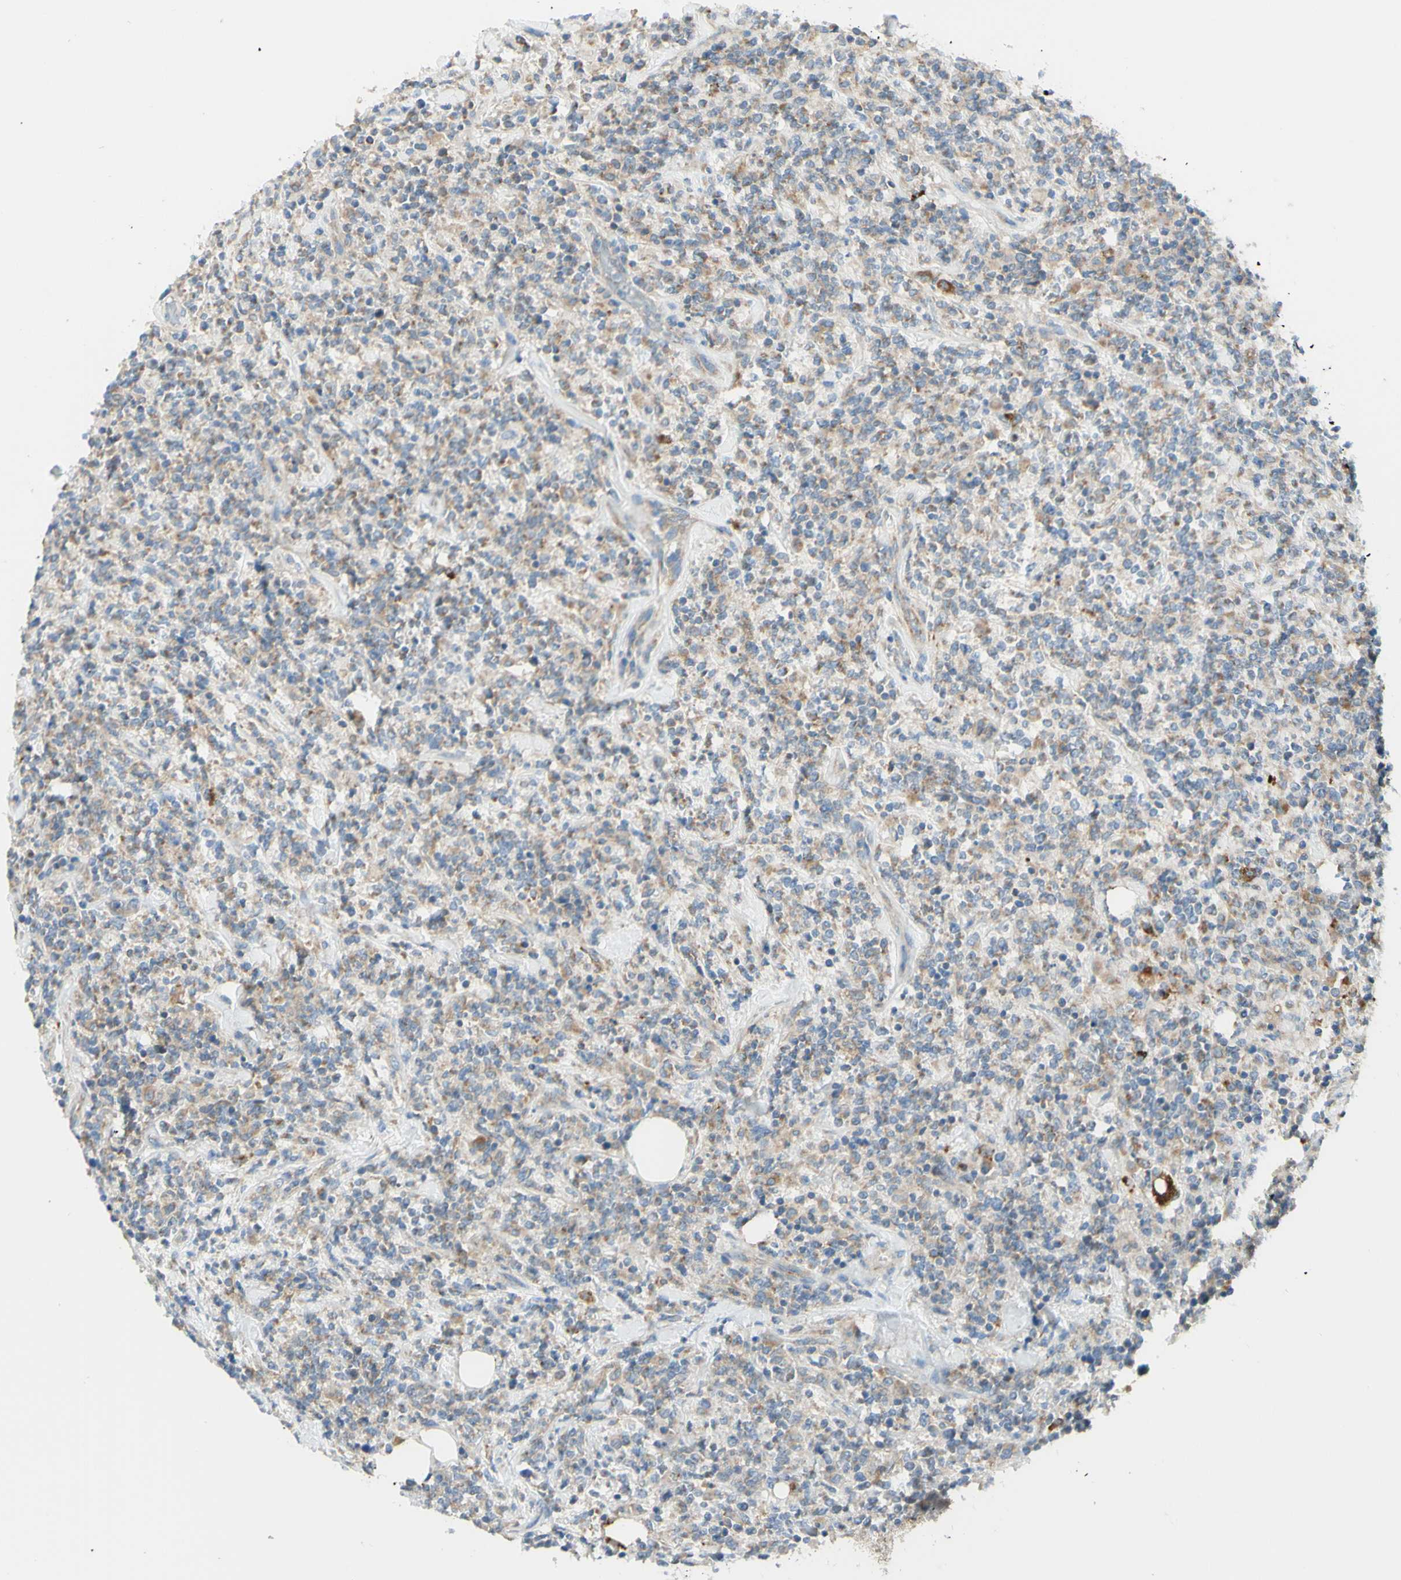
{"staining": {"intensity": "weak", "quantity": ">75%", "location": "cytoplasmic/membranous"}, "tissue": "lymphoma", "cell_type": "Tumor cells", "image_type": "cancer", "snomed": [{"axis": "morphology", "description": "Malignant lymphoma, non-Hodgkin's type, High grade"}, {"axis": "topography", "description": "Soft tissue"}], "caption": "Approximately >75% of tumor cells in high-grade malignant lymphoma, non-Hodgkin's type demonstrate weak cytoplasmic/membranous protein staining as visualized by brown immunohistochemical staining.", "gene": "ARMC10", "patient": {"sex": "male", "age": 18}}